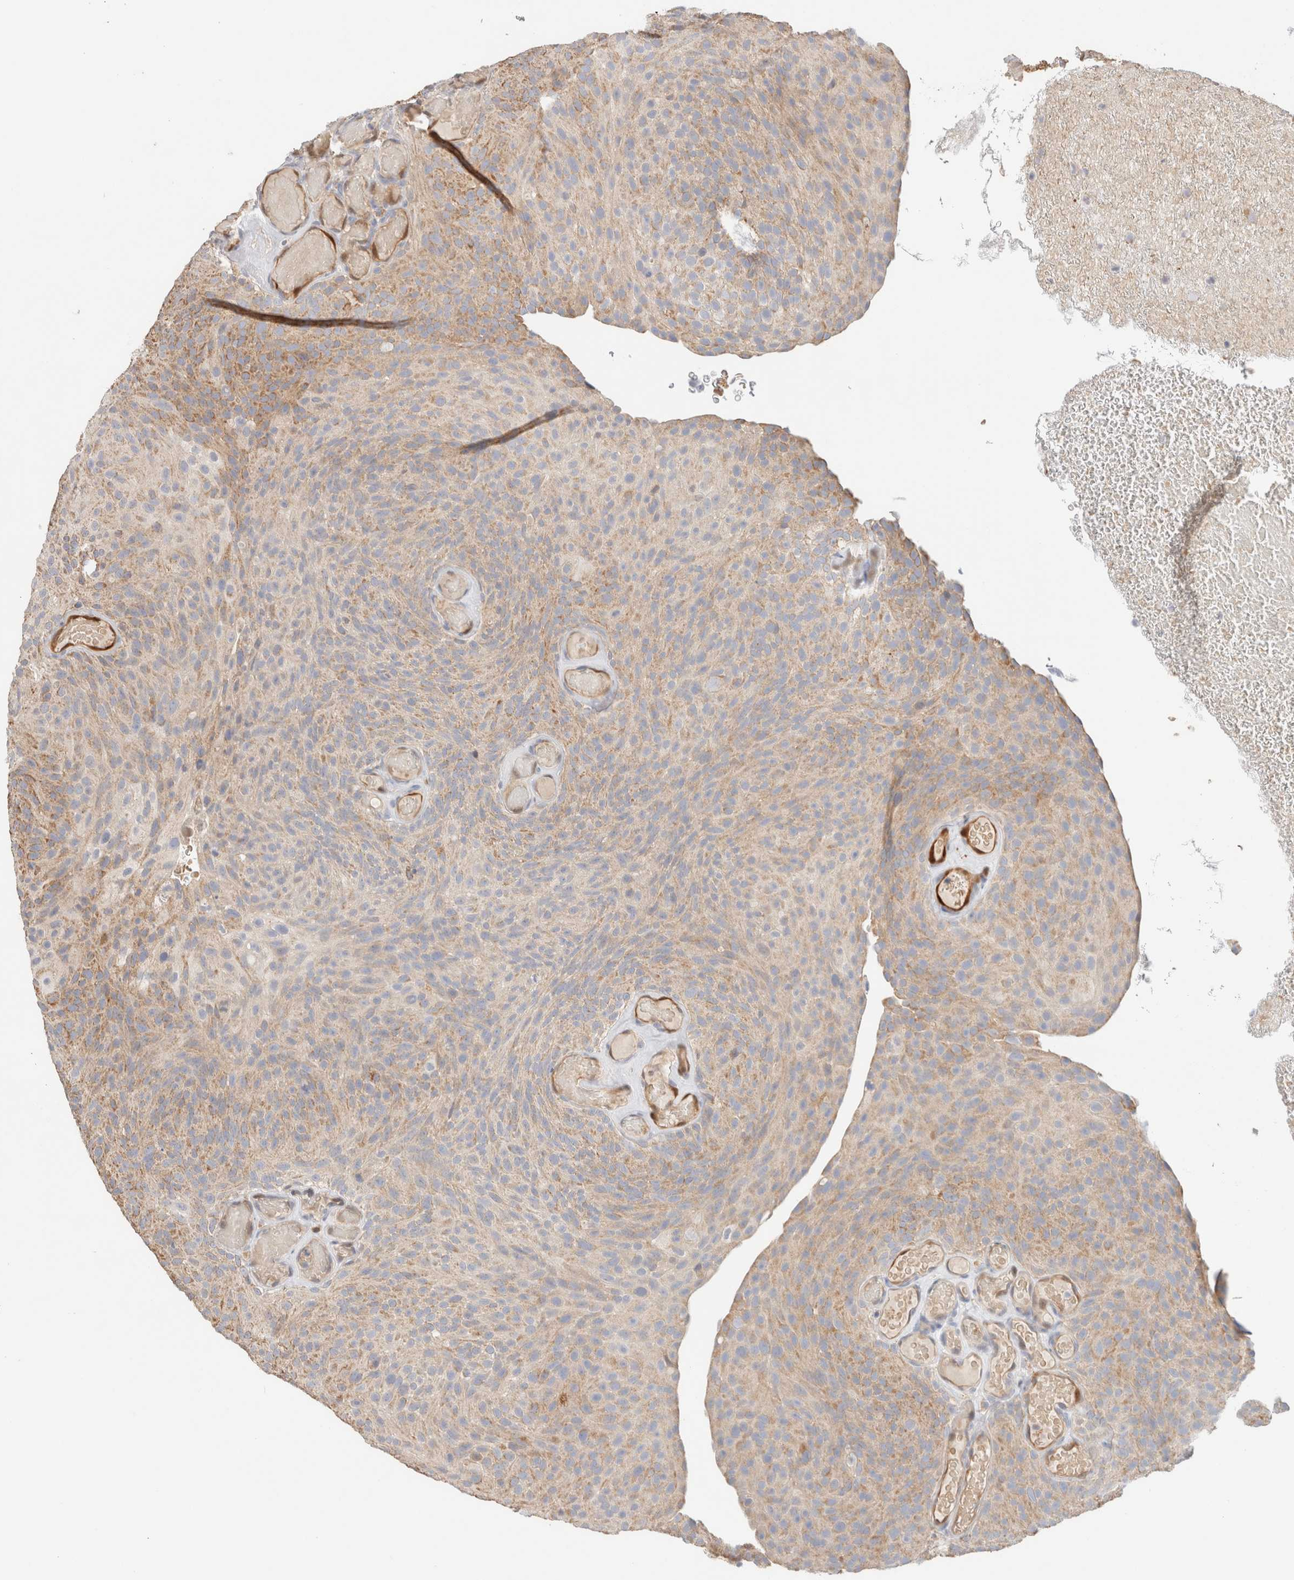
{"staining": {"intensity": "weak", "quantity": ">75%", "location": "cytoplasmic/membranous"}, "tissue": "urothelial cancer", "cell_type": "Tumor cells", "image_type": "cancer", "snomed": [{"axis": "morphology", "description": "Urothelial carcinoma, Low grade"}, {"axis": "topography", "description": "Urinary bladder"}], "caption": "A brown stain highlights weak cytoplasmic/membranous staining of a protein in low-grade urothelial carcinoma tumor cells. (DAB IHC with brightfield microscopy, high magnification).", "gene": "CA13", "patient": {"sex": "male", "age": 78}}